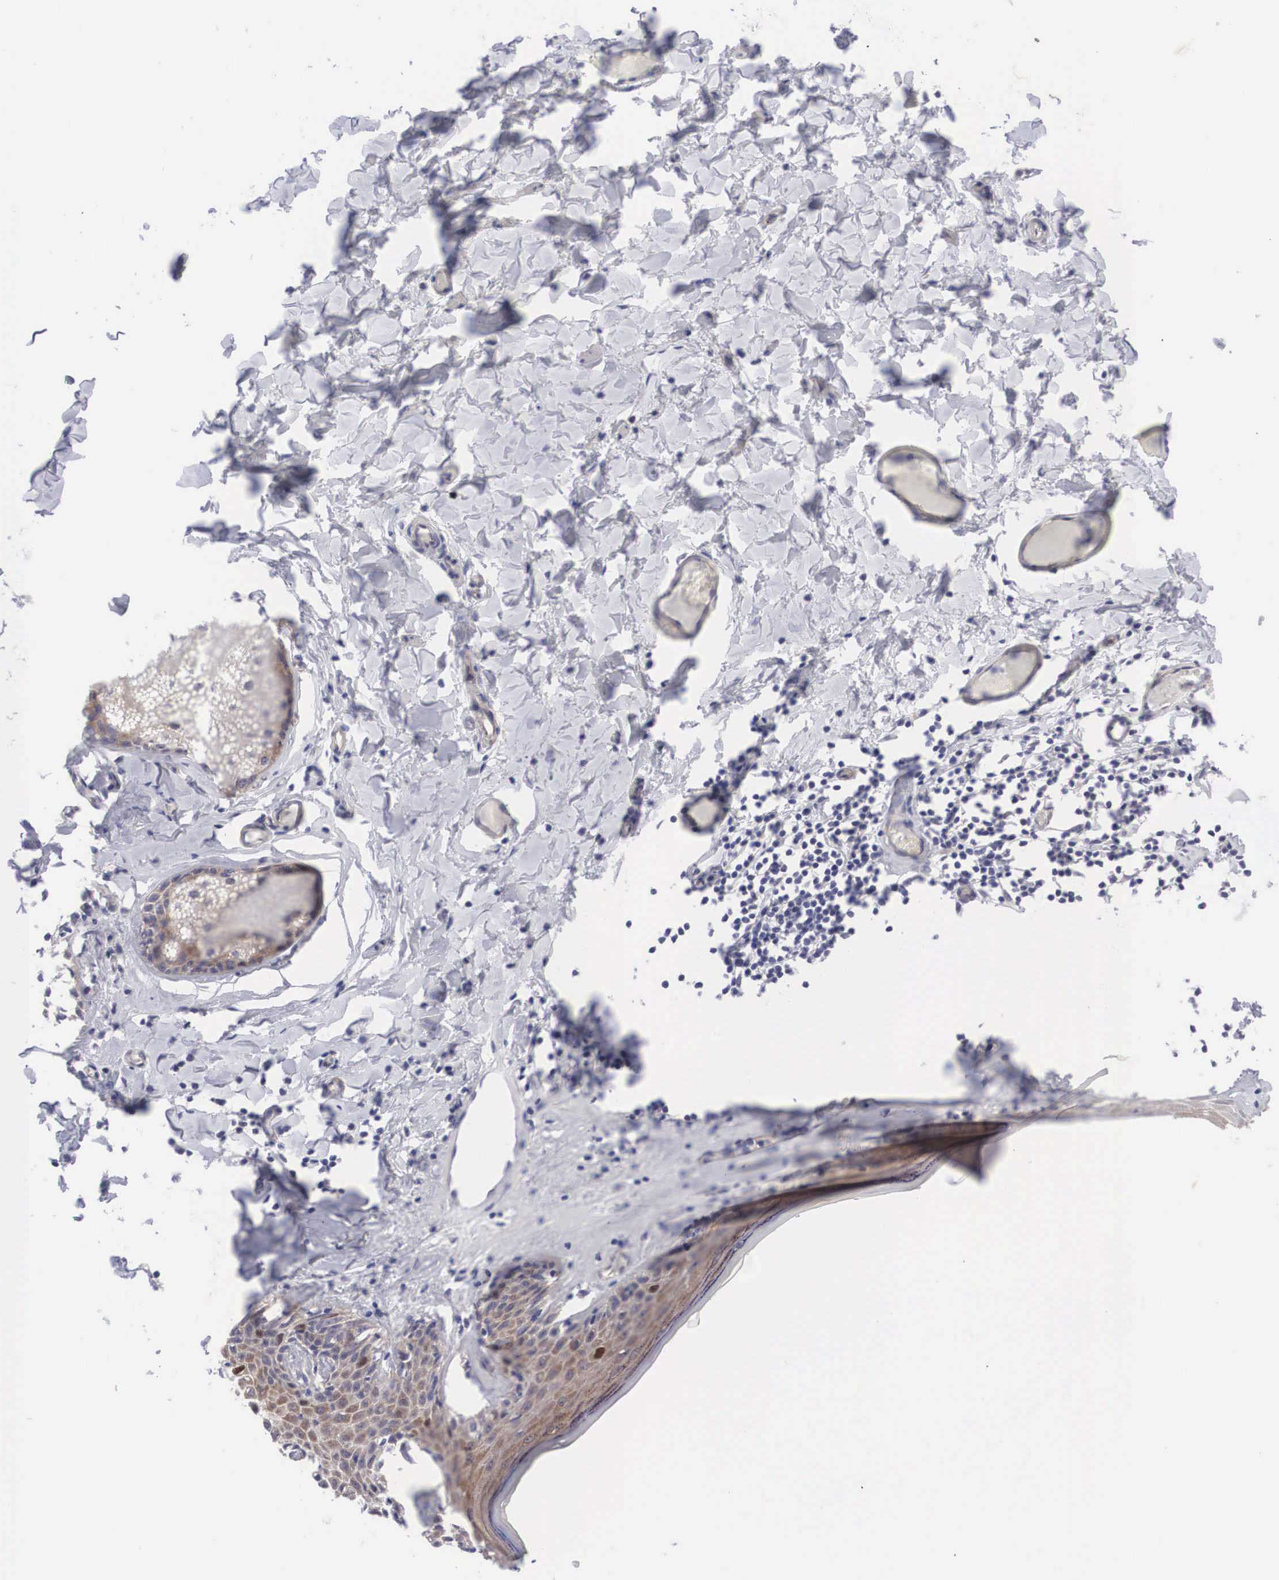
{"staining": {"intensity": "moderate", "quantity": "25%-75%", "location": "cytoplasmic/membranous"}, "tissue": "skin", "cell_type": "Epidermal cells", "image_type": "normal", "snomed": [{"axis": "morphology", "description": "Normal tissue, NOS"}, {"axis": "topography", "description": "Vascular tissue"}, {"axis": "topography", "description": "Vulva"}, {"axis": "topography", "description": "Peripheral nerve tissue"}], "caption": "Epidermal cells demonstrate medium levels of moderate cytoplasmic/membranous expression in approximately 25%-75% of cells in normal skin. (Brightfield microscopy of DAB IHC at high magnification).", "gene": "MAST4", "patient": {"sex": "female", "age": 86}}